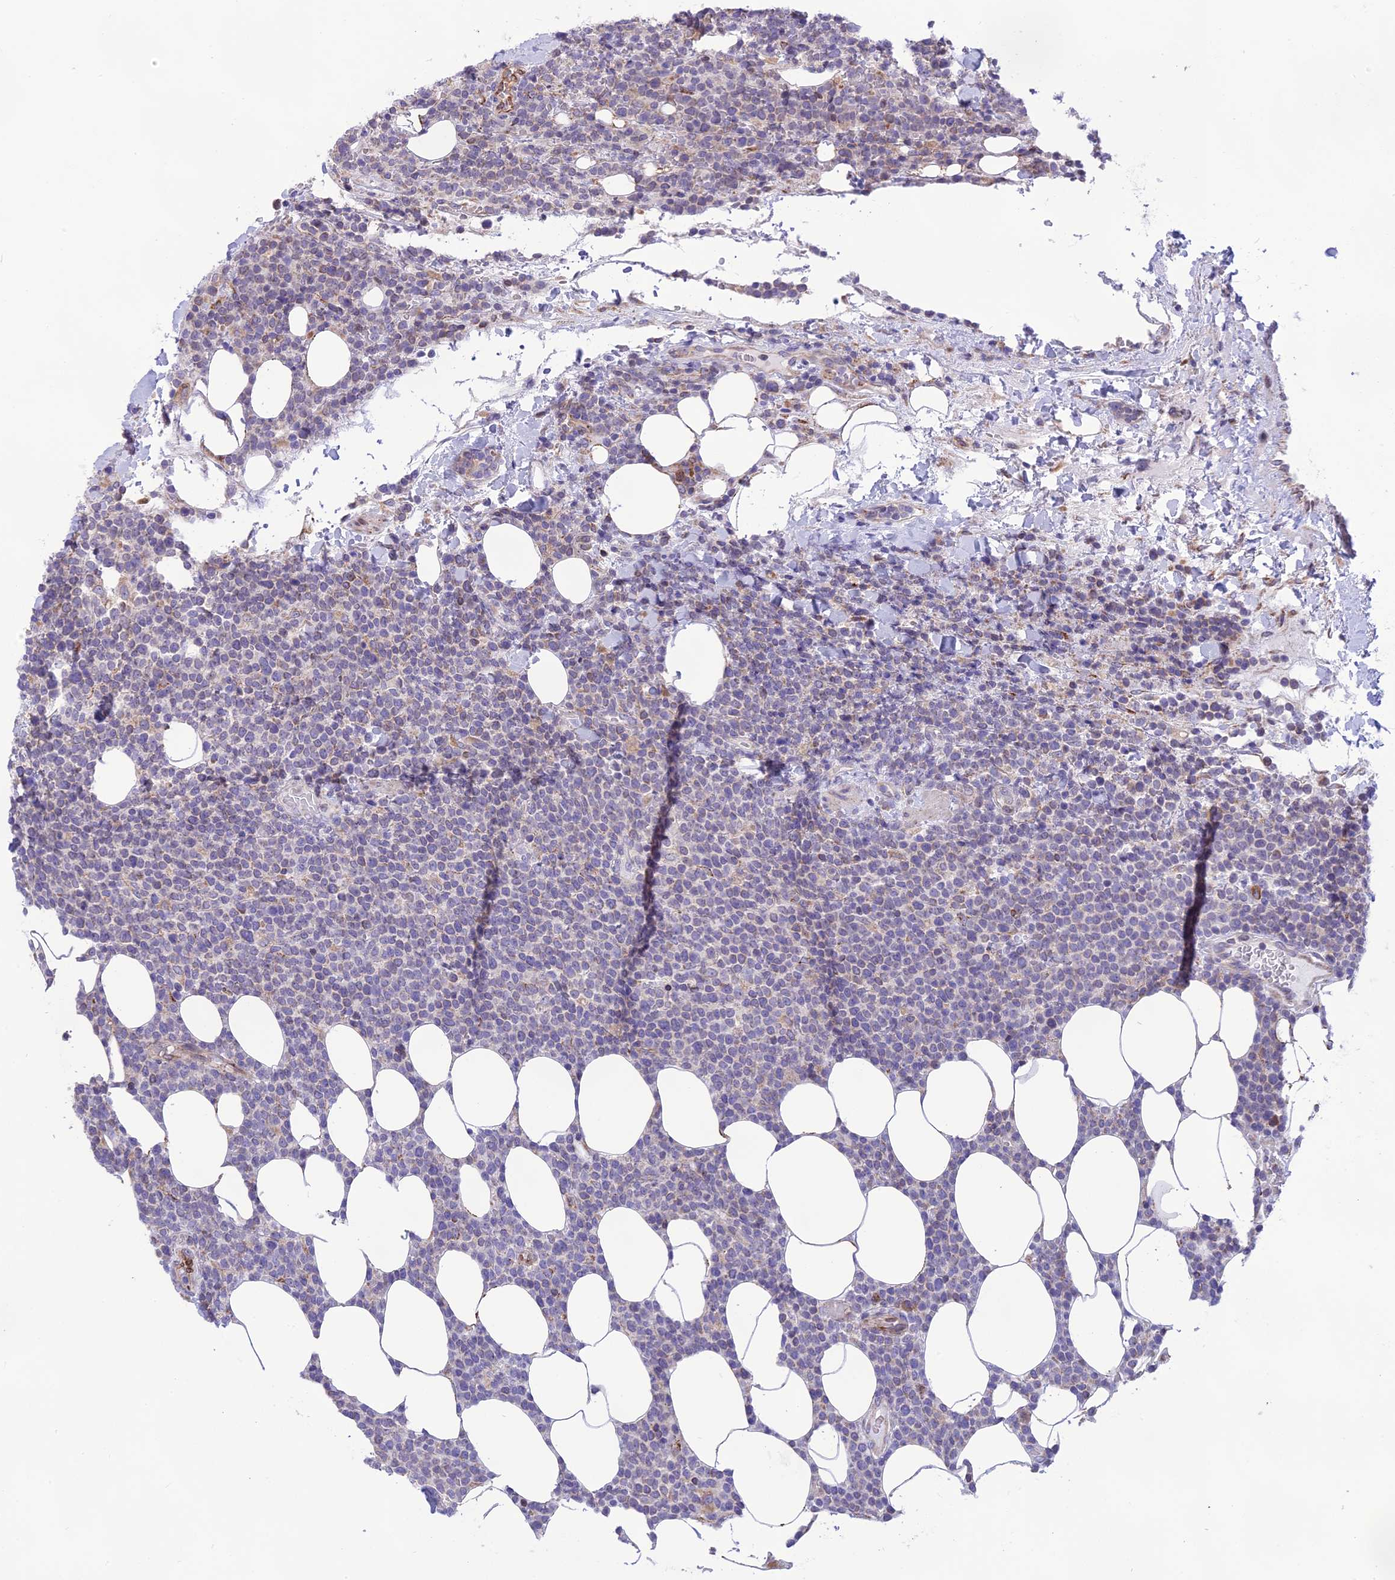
{"staining": {"intensity": "negative", "quantity": "none", "location": "none"}, "tissue": "lymphoma", "cell_type": "Tumor cells", "image_type": "cancer", "snomed": [{"axis": "morphology", "description": "Malignant lymphoma, non-Hodgkin's type, High grade"}, {"axis": "topography", "description": "Lymph node"}], "caption": "Immunohistochemical staining of malignant lymphoma, non-Hodgkin's type (high-grade) exhibits no significant staining in tumor cells.", "gene": "DOC2B", "patient": {"sex": "male", "age": 61}}